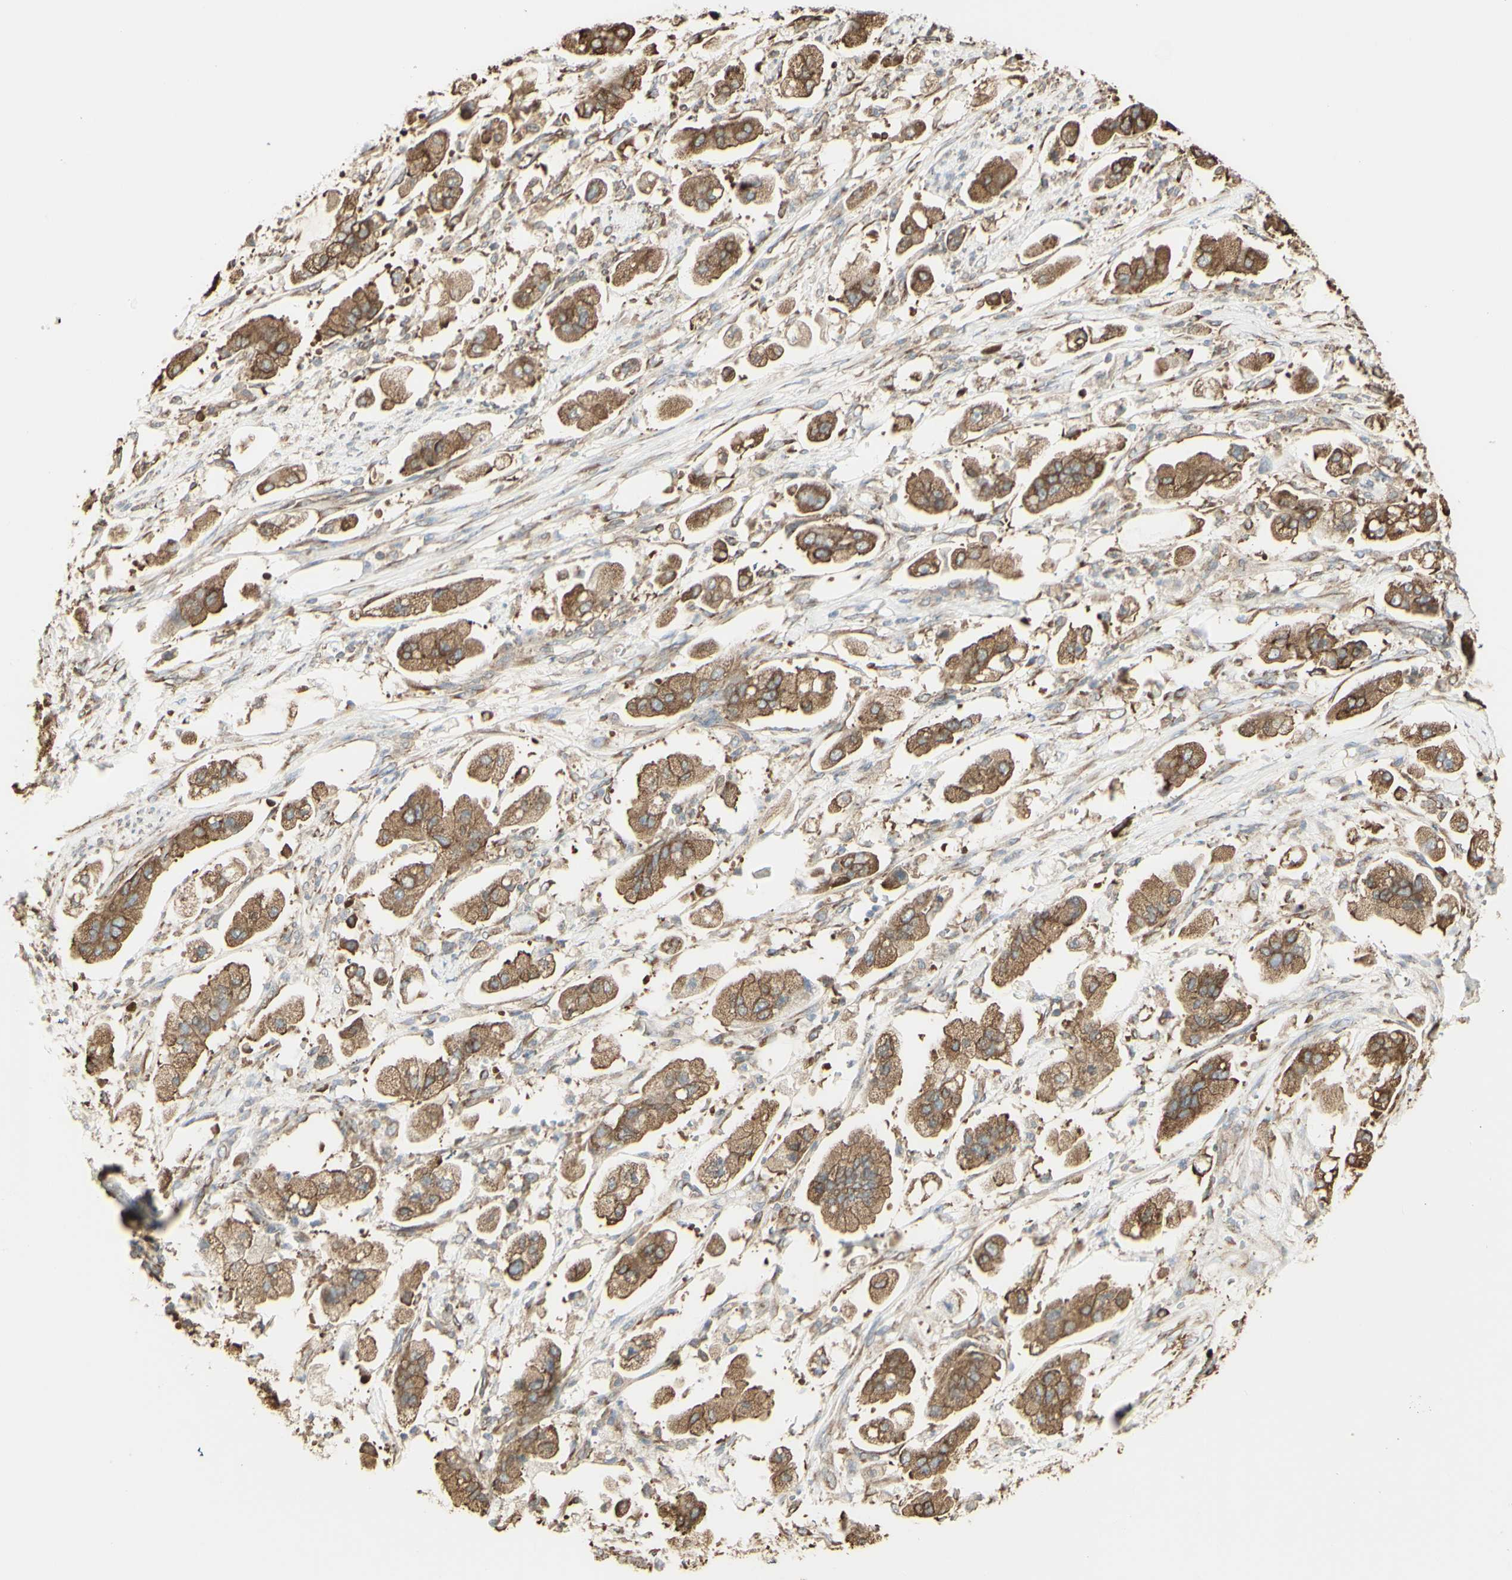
{"staining": {"intensity": "moderate", "quantity": ">75%", "location": "cytoplasmic/membranous"}, "tissue": "stomach cancer", "cell_type": "Tumor cells", "image_type": "cancer", "snomed": [{"axis": "morphology", "description": "Adenocarcinoma, NOS"}, {"axis": "topography", "description": "Stomach"}], "caption": "Immunohistochemical staining of stomach adenocarcinoma reveals medium levels of moderate cytoplasmic/membranous protein staining in about >75% of tumor cells.", "gene": "EEF1B2", "patient": {"sex": "male", "age": 62}}